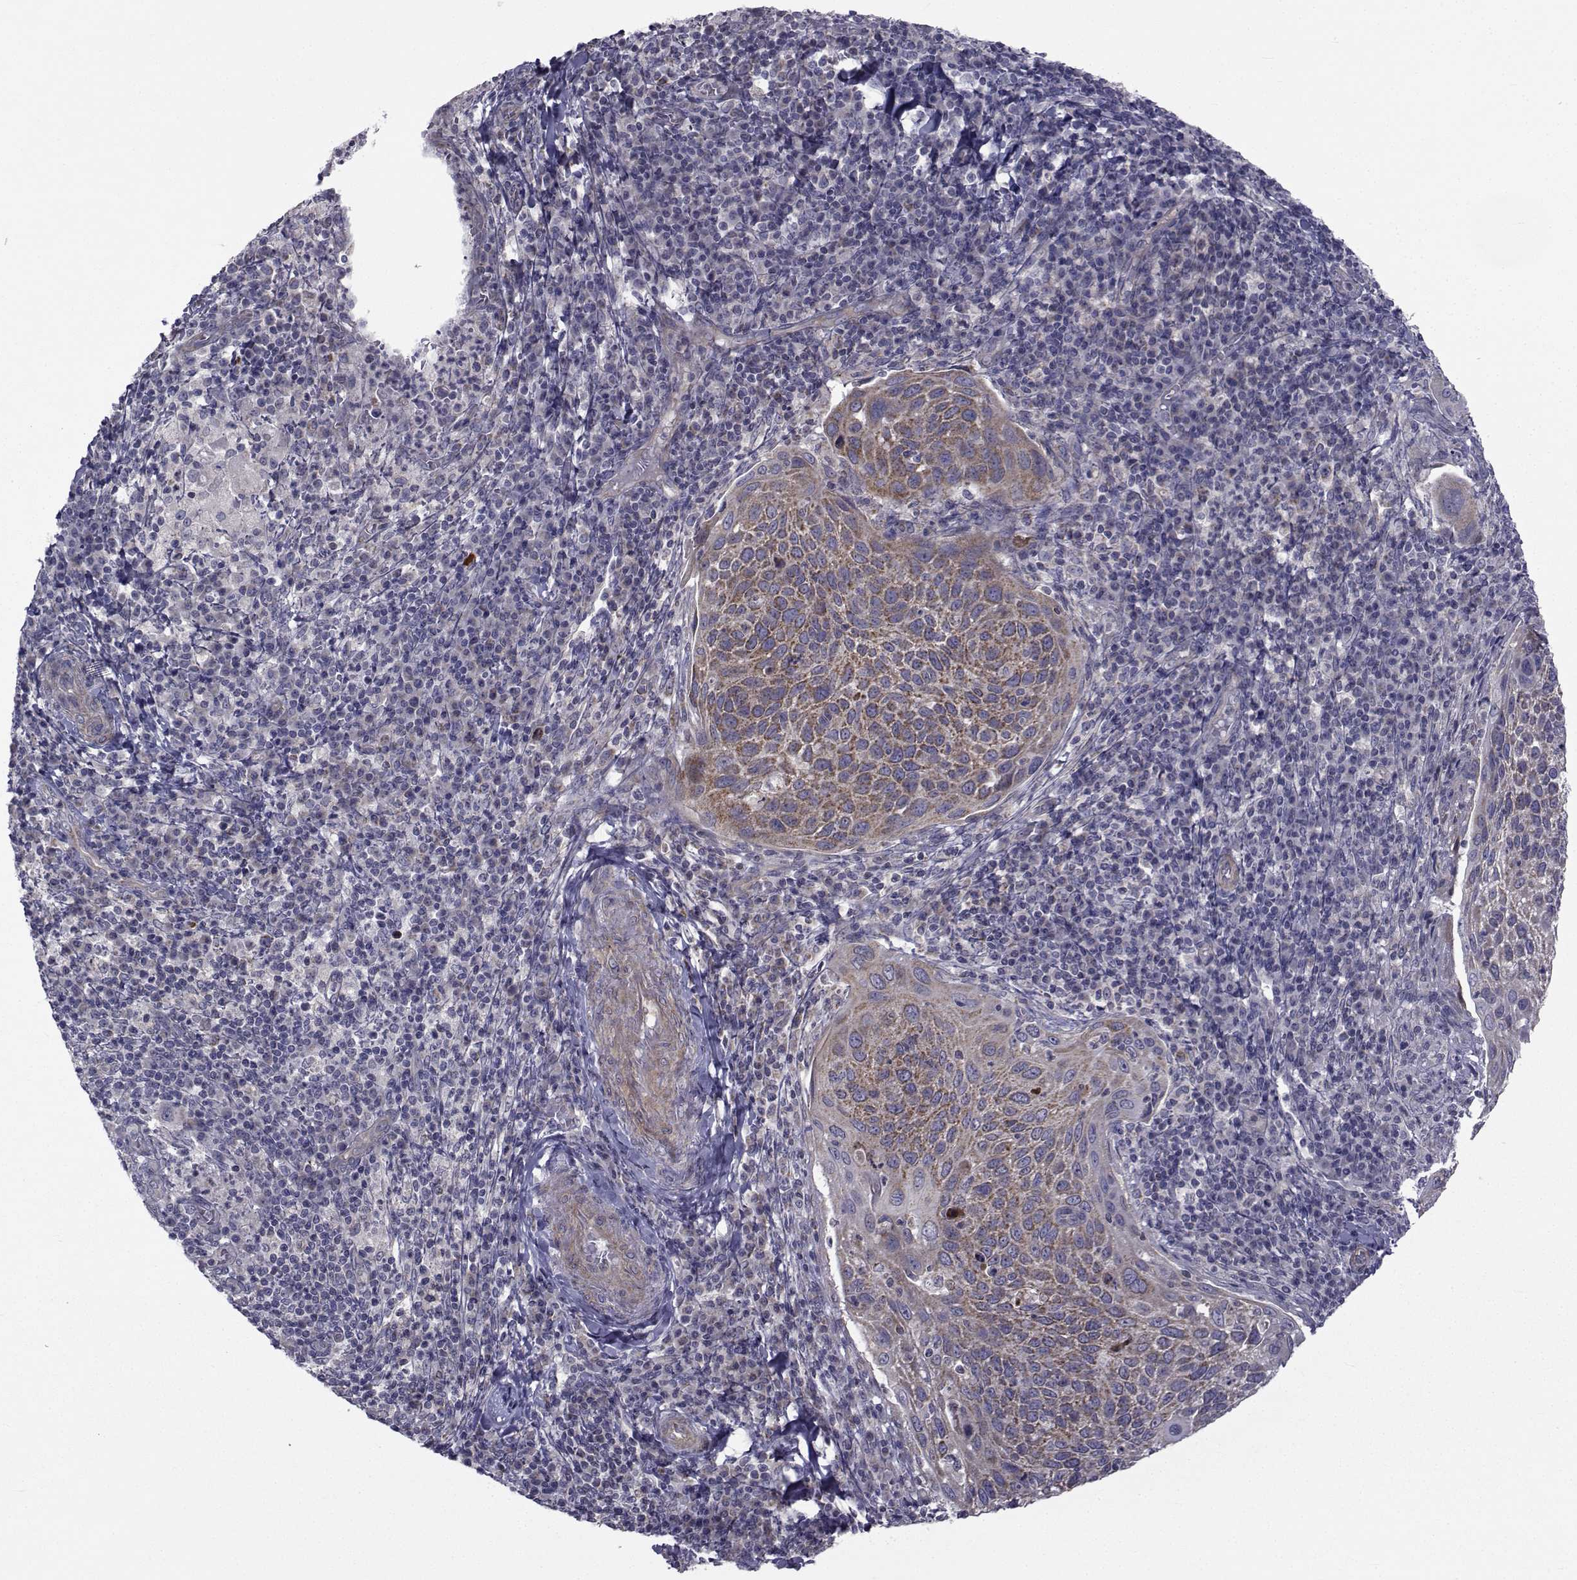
{"staining": {"intensity": "weak", "quantity": "25%-75%", "location": "cytoplasmic/membranous"}, "tissue": "cervical cancer", "cell_type": "Tumor cells", "image_type": "cancer", "snomed": [{"axis": "morphology", "description": "Squamous cell carcinoma, NOS"}, {"axis": "topography", "description": "Cervix"}], "caption": "Tumor cells demonstrate weak cytoplasmic/membranous staining in about 25%-75% of cells in cervical squamous cell carcinoma.", "gene": "CFAP74", "patient": {"sex": "female", "age": 54}}